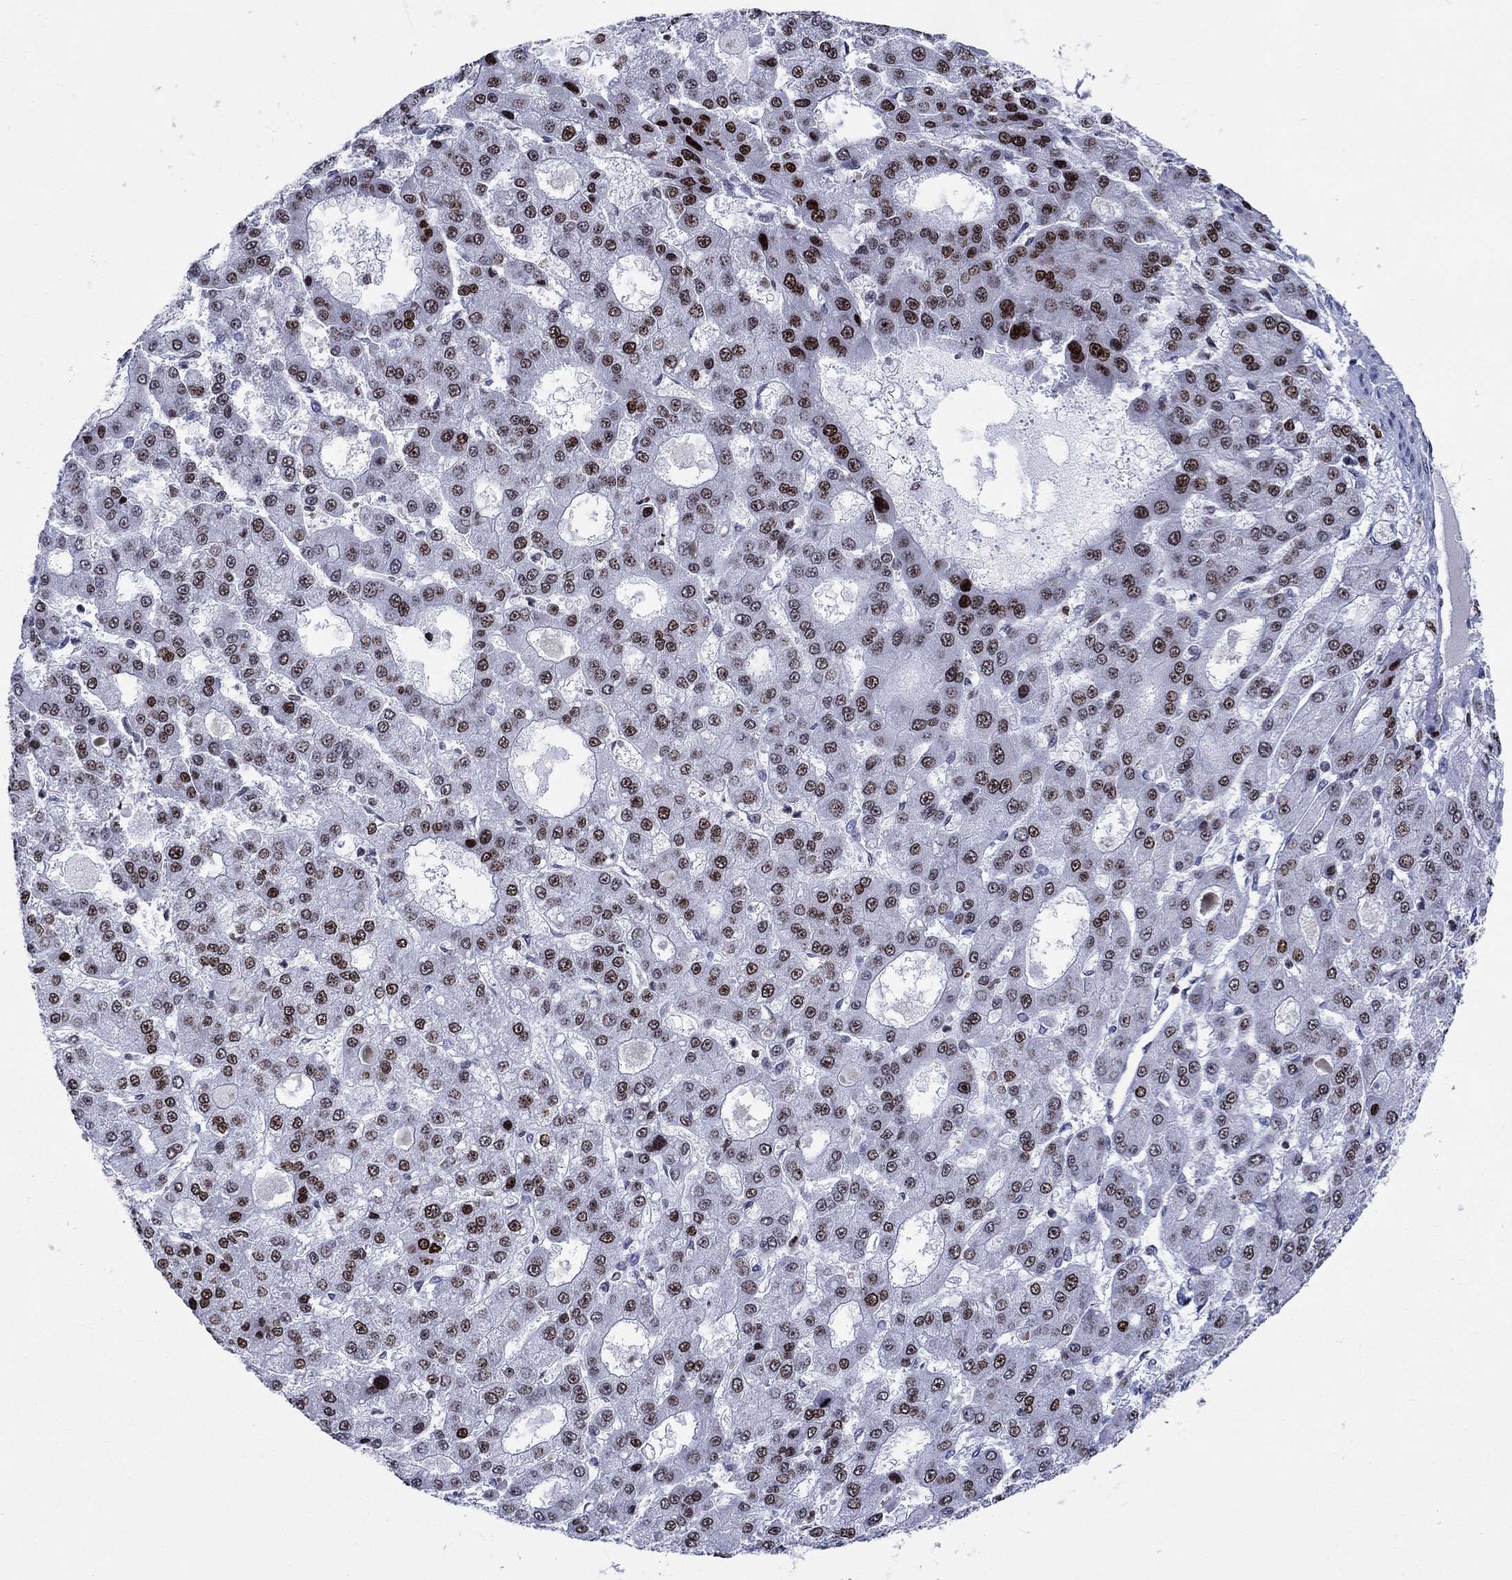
{"staining": {"intensity": "strong", "quantity": "25%-75%", "location": "nuclear"}, "tissue": "liver cancer", "cell_type": "Tumor cells", "image_type": "cancer", "snomed": [{"axis": "morphology", "description": "Carcinoma, Hepatocellular, NOS"}, {"axis": "topography", "description": "Liver"}], "caption": "Human liver cancer (hepatocellular carcinoma) stained with a brown dye displays strong nuclear positive staining in approximately 25%-75% of tumor cells.", "gene": "HMGA1", "patient": {"sex": "male", "age": 70}}